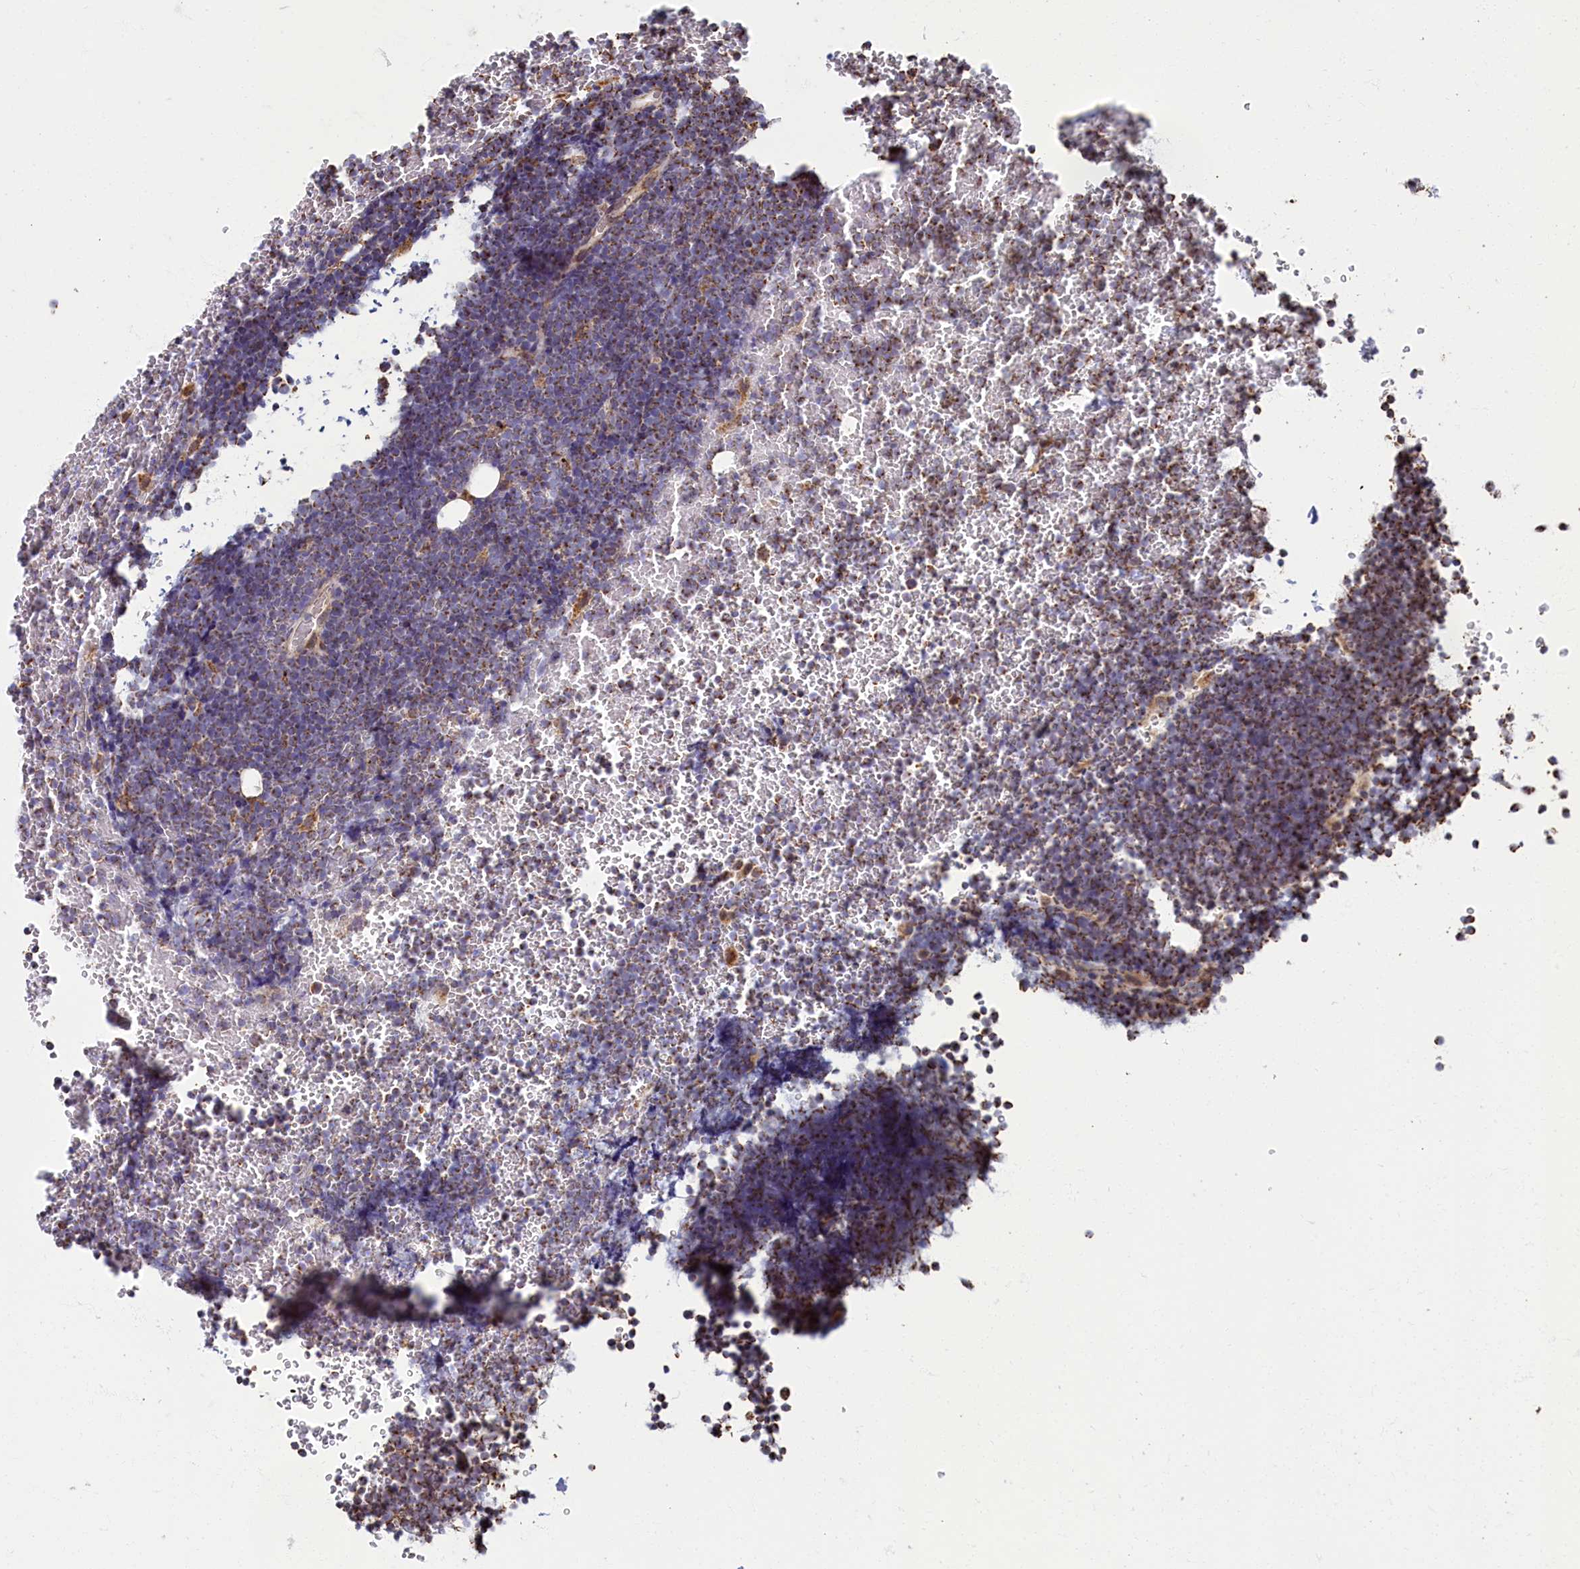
{"staining": {"intensity": "moderate", "quantity": "<25%", "location": "cytoplasmic/membranous"}, "tissue": "lymphoma", "cell_type": "Tumor cells", "image_type": "cancer", "snomed": [{"axis": "morphology", "description": "Malignant lymphoma, non-Hodgkin's type, High grade"}, {"axis": "topography", "description": "Lymph node"}], "caption": "This micrograph reveals immunohistochemistry (IHC) staining of human lymphoma, with low moderate cytoplasmic/membranous expression in about <25% of tumor cells.", "gene": "SPR", "patient": {"sex": "male", "age": 13}}